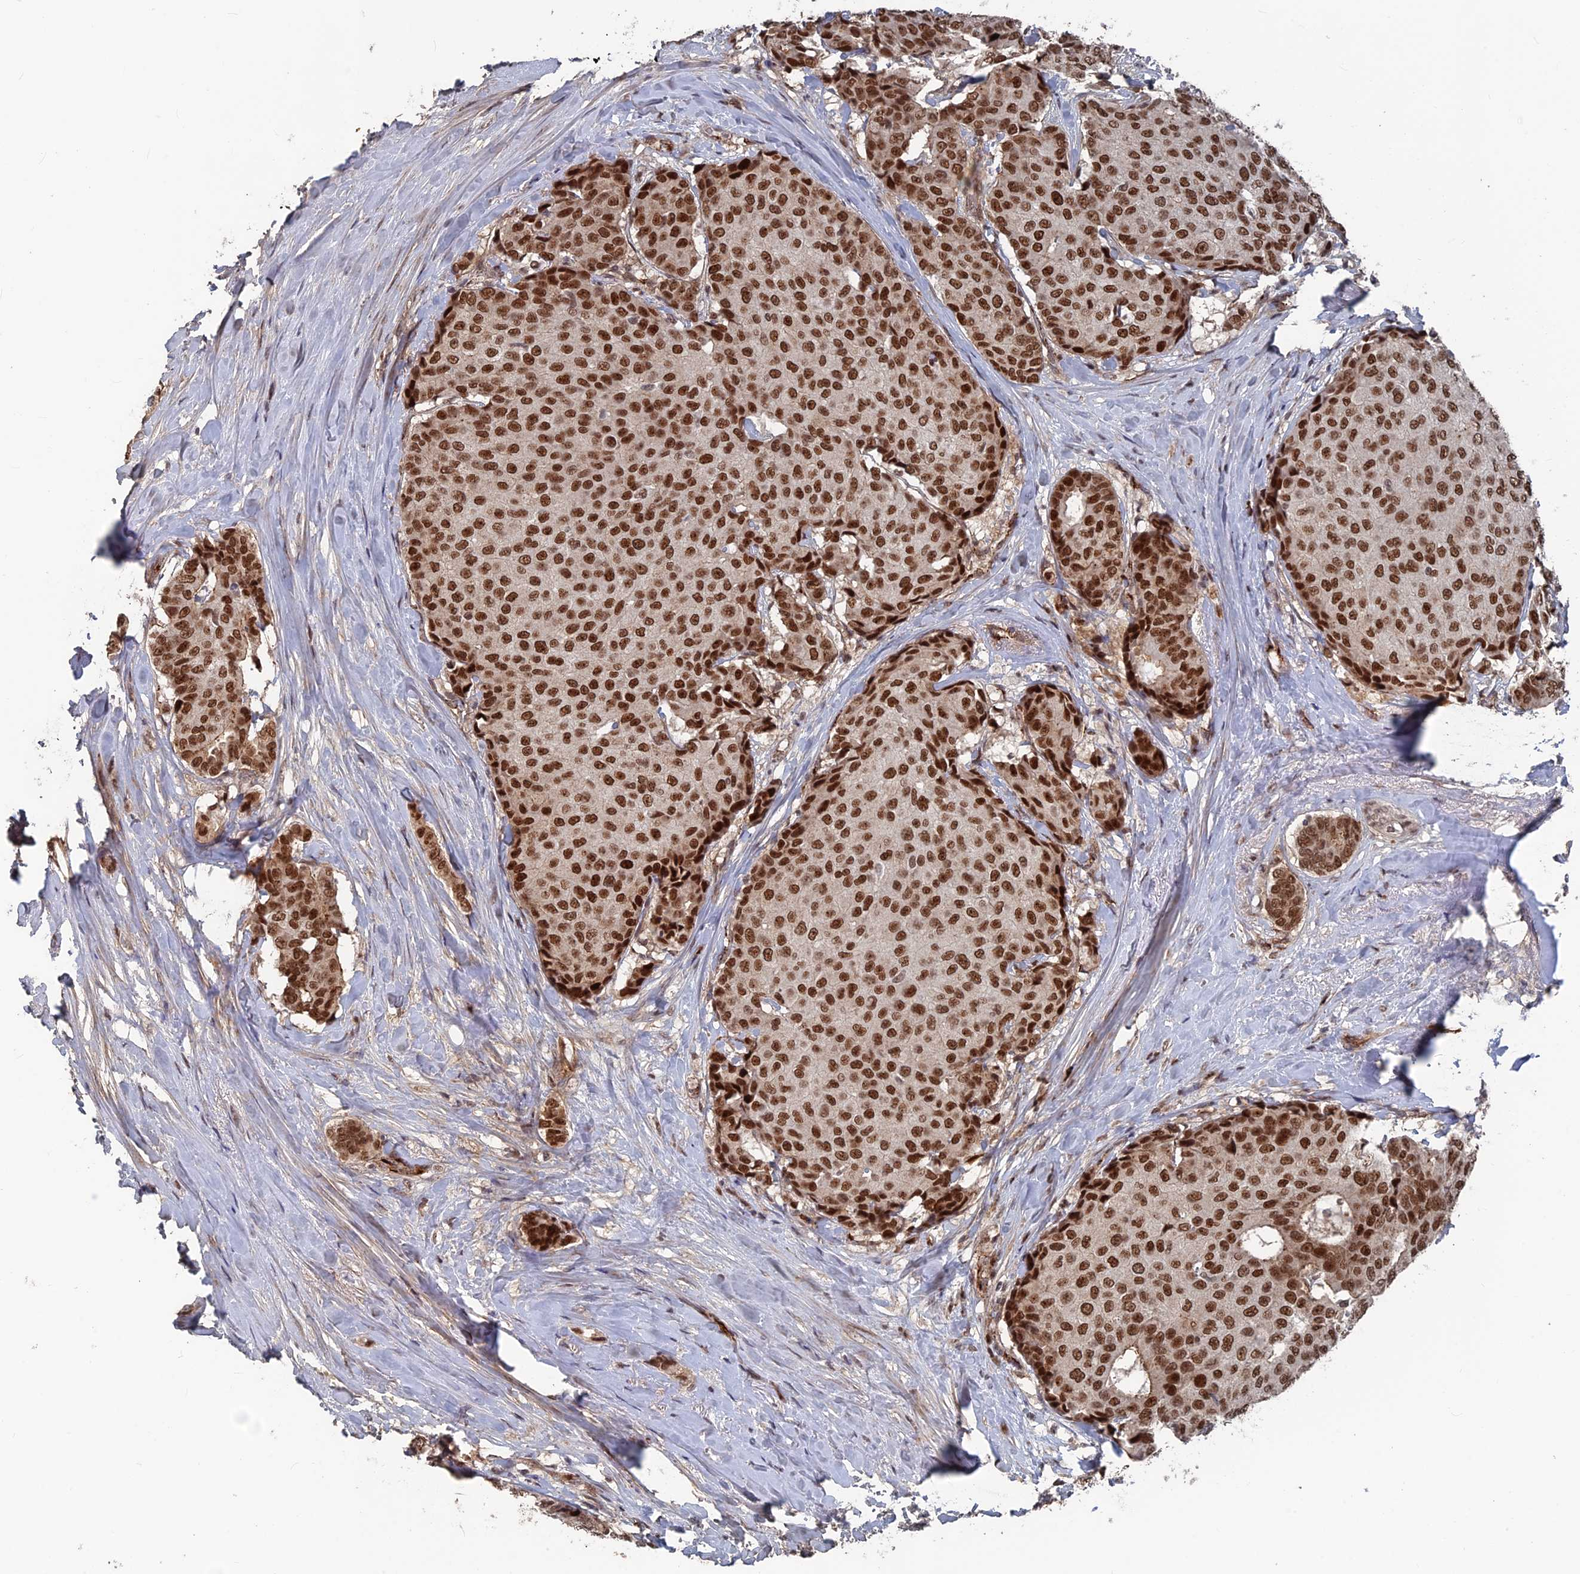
{"staining": {"intensity": "strong", "quantity": ">75%", "location": "nuclear"}, "tissue": "breast cancer", "cell_type": "Tumor cells", "image_type": "cancer", "snomed": [{"axis": "morphology", "description": "Duct carcinoma"}, {"axis": "topography", "description": "Breast"}], "caption": "Breast cancer (infiltrating ductal carcinoma) tissue displays strong nuclear staining in about >75% of tumor cells, visualized by immunohistochemistry. Immunohistochemistry (ihc) stains the protein in brown and the nuclei are stained blue.", "gene": "SH3D21", "patient": {"sex": "female", "age": 75}}